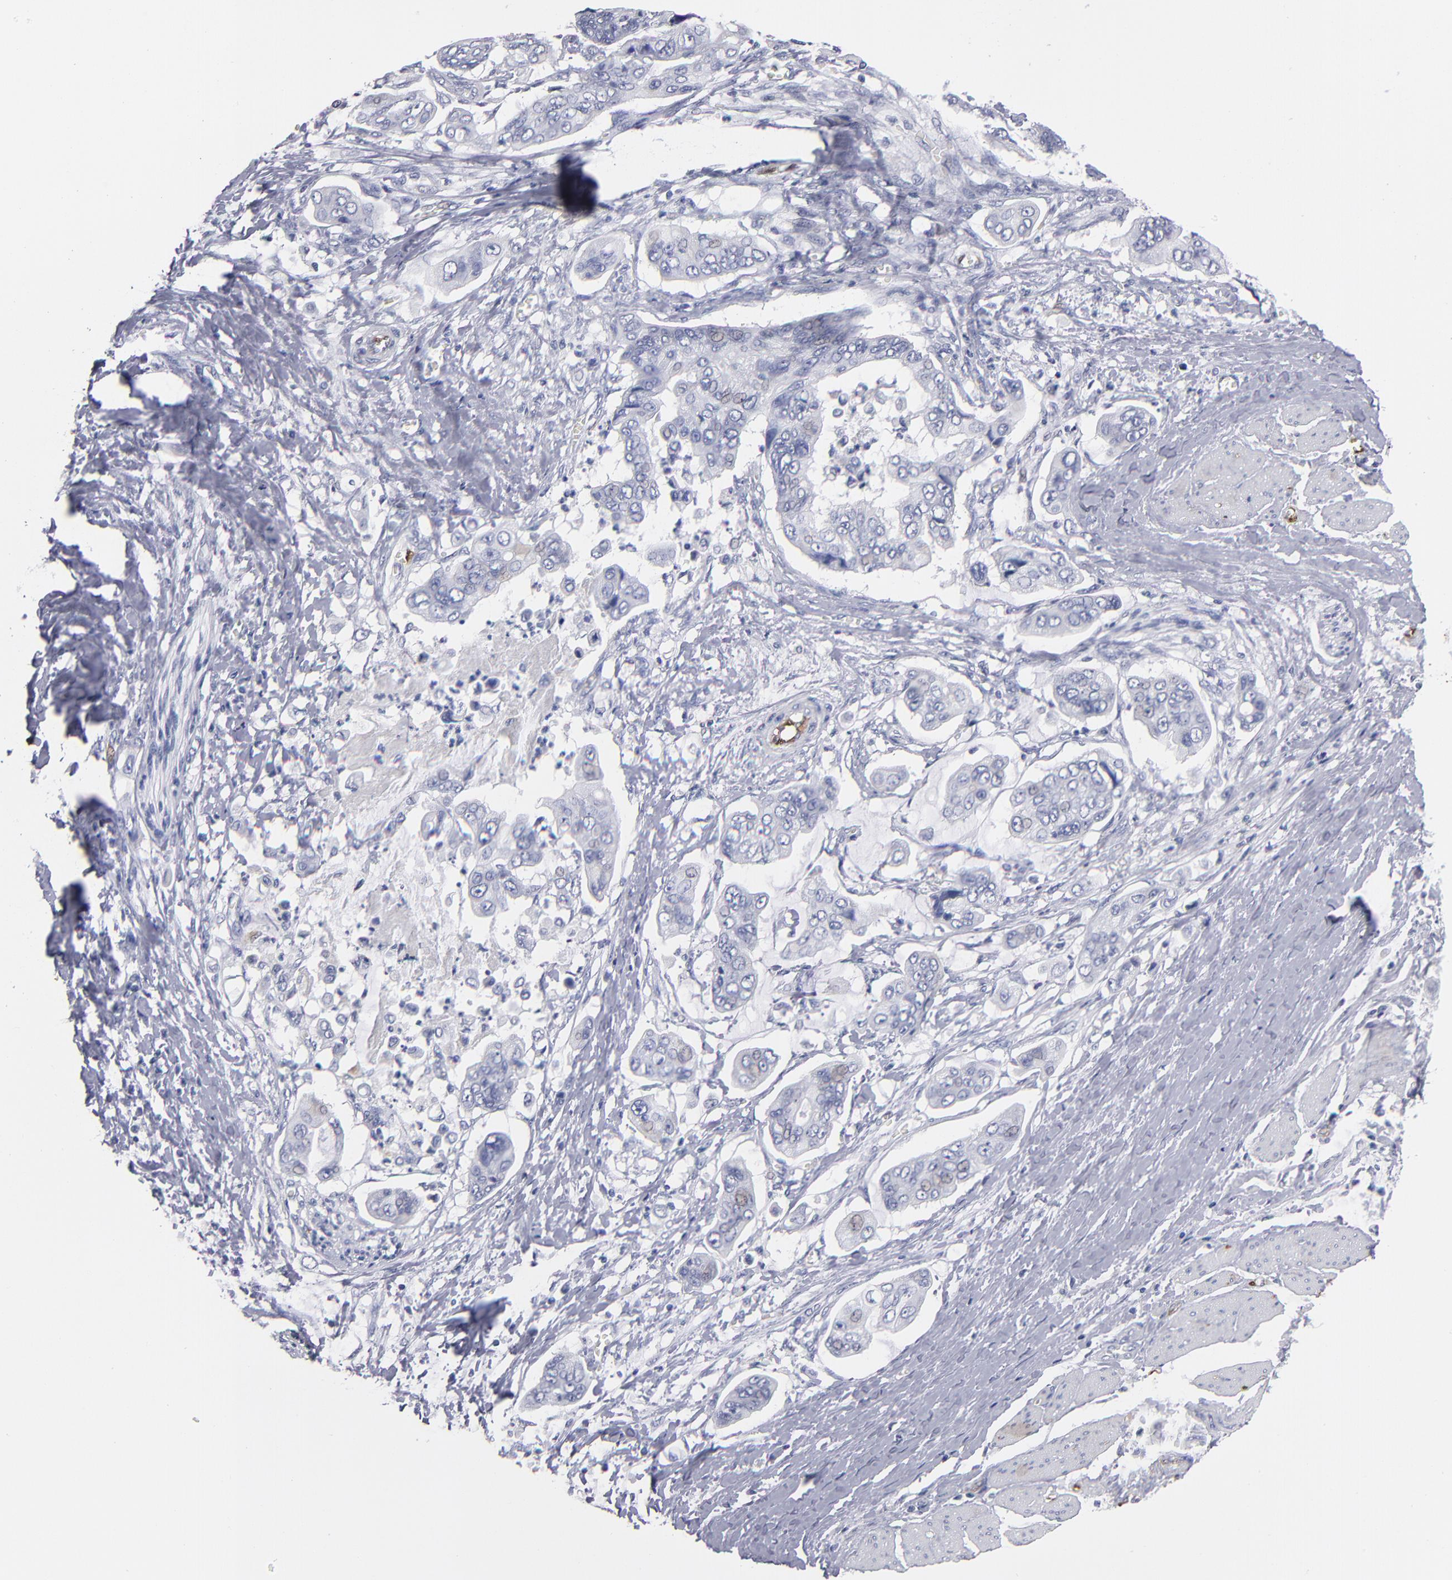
{"staining": {"intensity": "negative", "quantity": "none", "location": "none"}, "tissue": "stomach cancer", "cell_type": "Tumor cells", "image_type": "cancer", "snomed": [{"axis": "morphology", "description": "Adenocarcinoma, NOS"}, {"axis": "topography", "description": "Stomach, upper"}], "caption": "Tumor cells are negative for brown protein staining in adenocarcinoma (stomach).", "gene": "FABP4", "patient": {"sex": "male", "age": 80}}